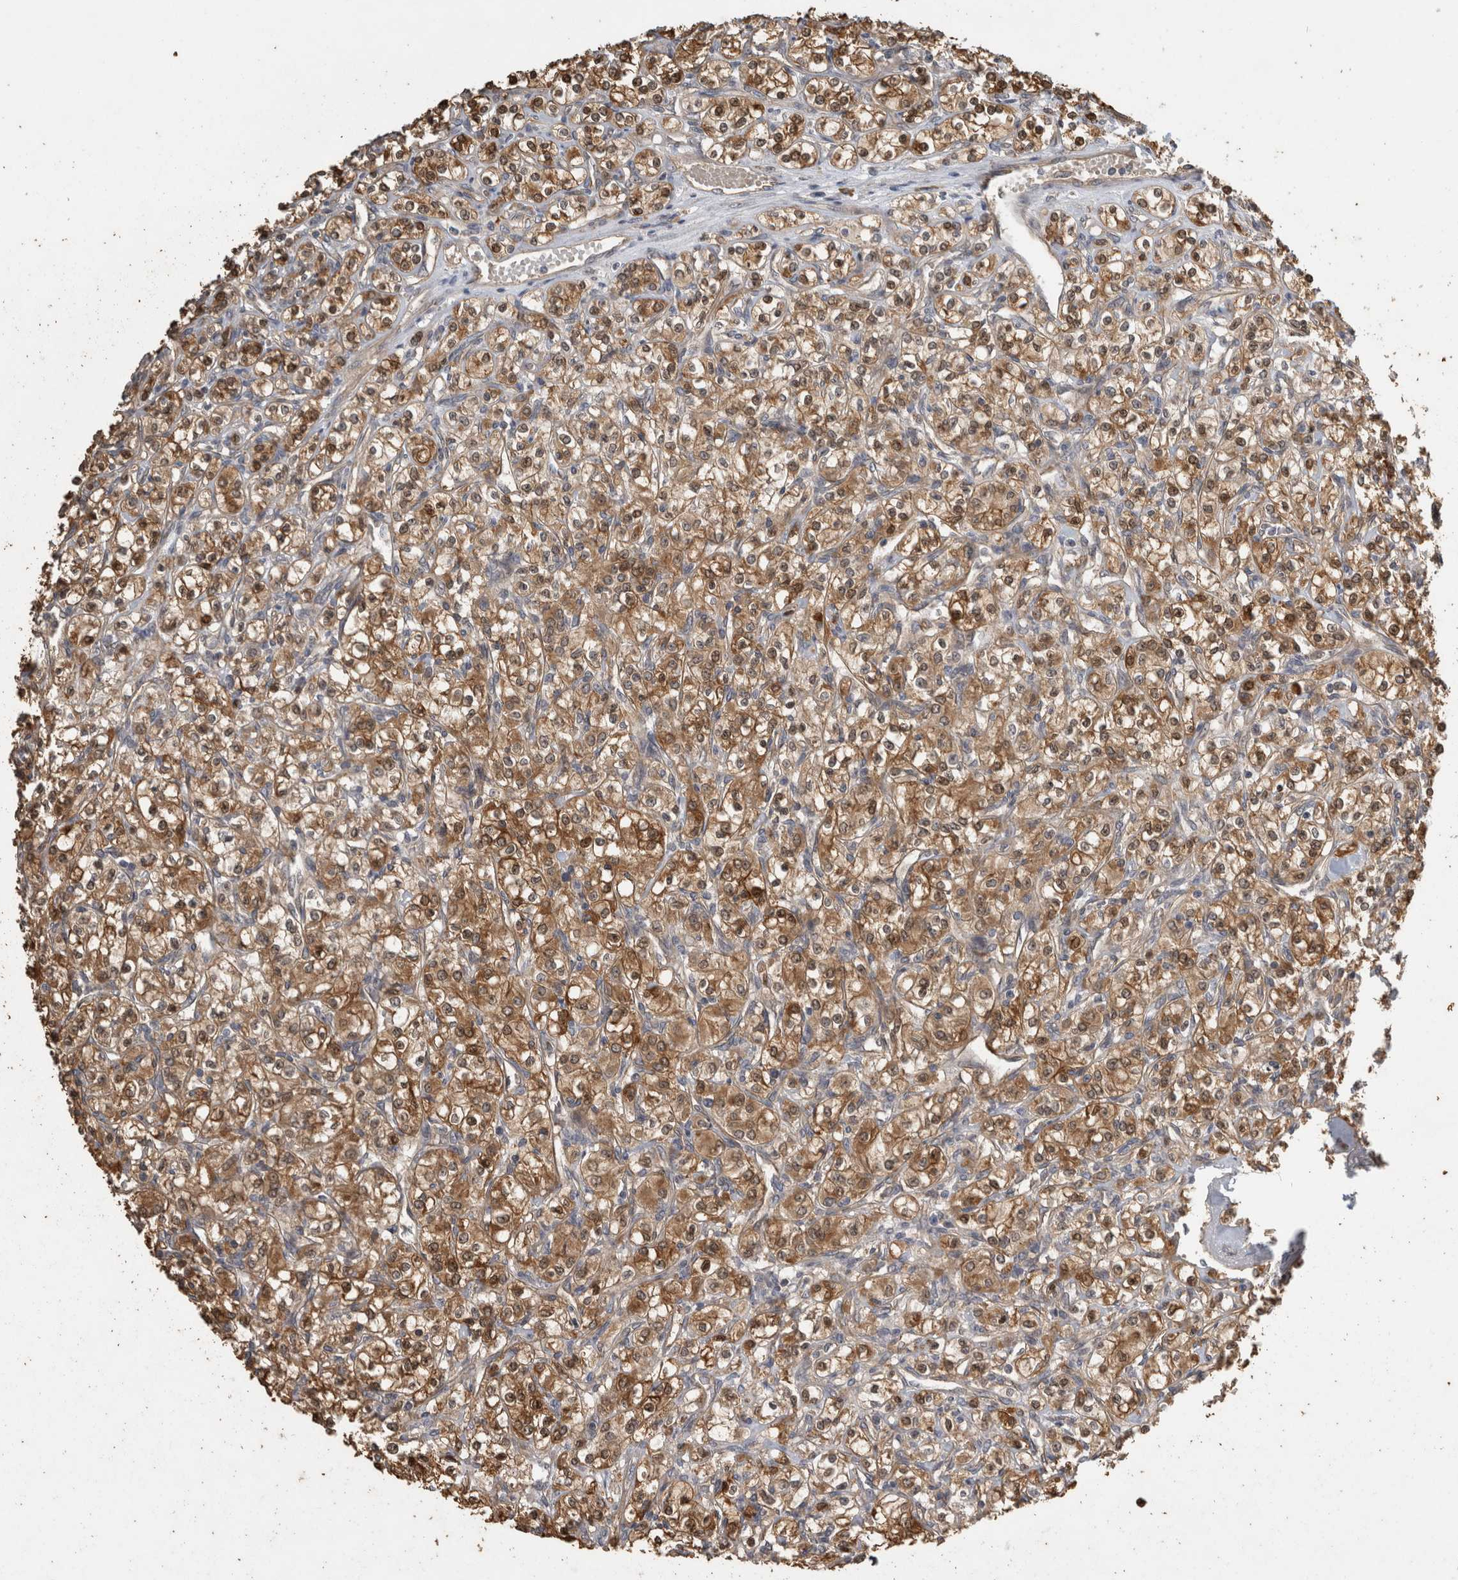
{"staining": {"intensity": "moderate", "quantity": ">75%", "location": "cytoplasmic/membranous"}, "tissue": "renal cancer", "cell_type": "Tumor cells", "image_type": "cancer", "snomed": [{"axis": "morphology", "description": "Adenocarcinoma, NOS"}, {"axis": "topography", "description": "Kidney"}], "caption": "A micrograph of renal cancer (adenocarcinoma) stained for a protein exhibits moderate cytoplasmic/membranous brown staining in tumor cells.", "gene": "RHPN1", "patient": {"sex": "male", "age": 77}}